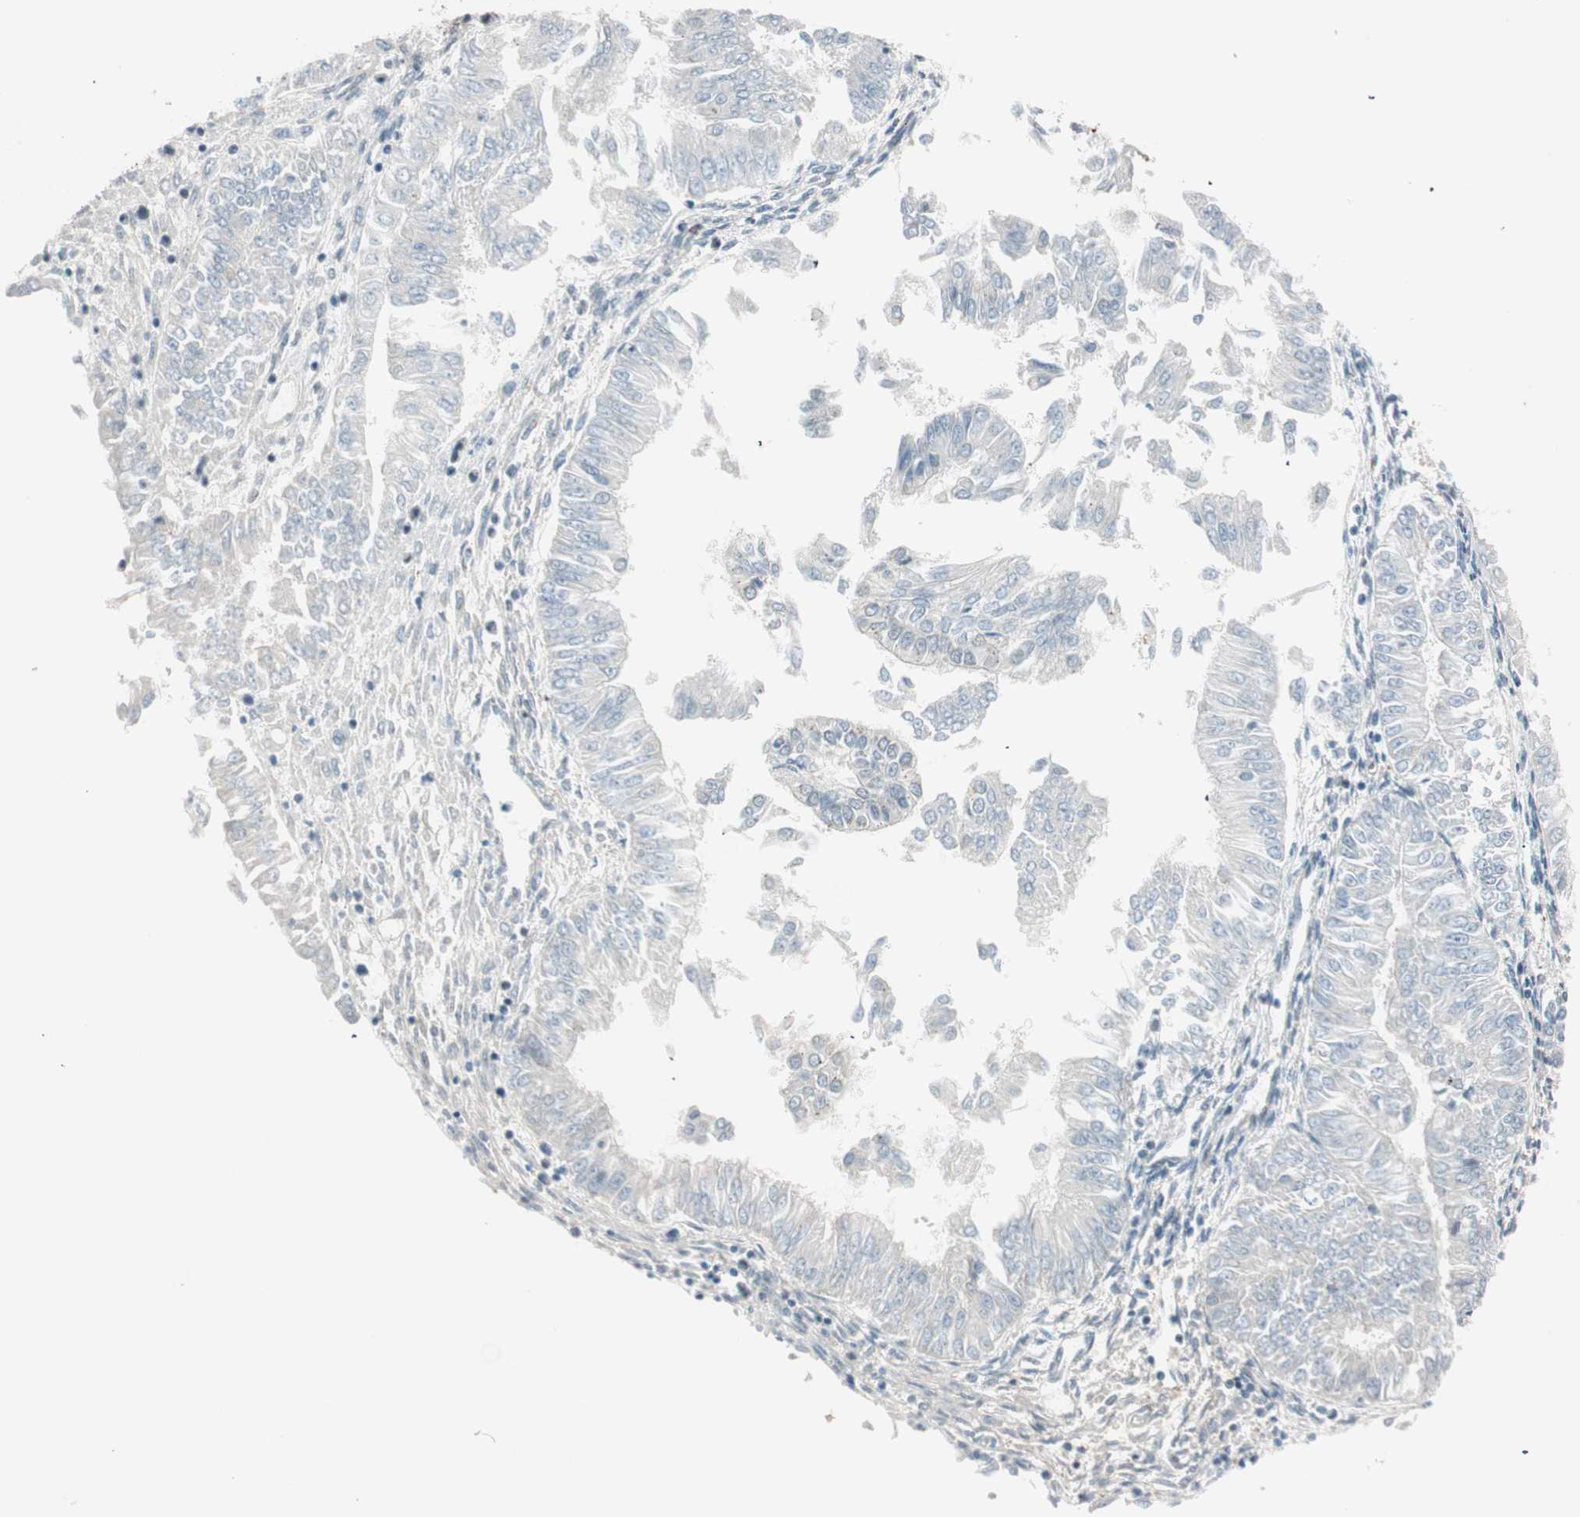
{"staining": {"intensity": "negative", "quantity": "none", "location": "none"}, "tissue": "endometrial cancer", "cell_type": "Tumor cells", "image_type": "cancer", "snomed": [{"axis": "morphology", "description": "Adenocarcinoma, NOS"}, {"axis": "topography", "description": "Endometrium"}], "caption": "An IHC image of adenocarcinoma (endometrial) is shown. There is no staining in tumor cells of adenocarcinoma (endometrial).", "gene": "CDK19", "patient": {"sex": "female", "age": 53}}